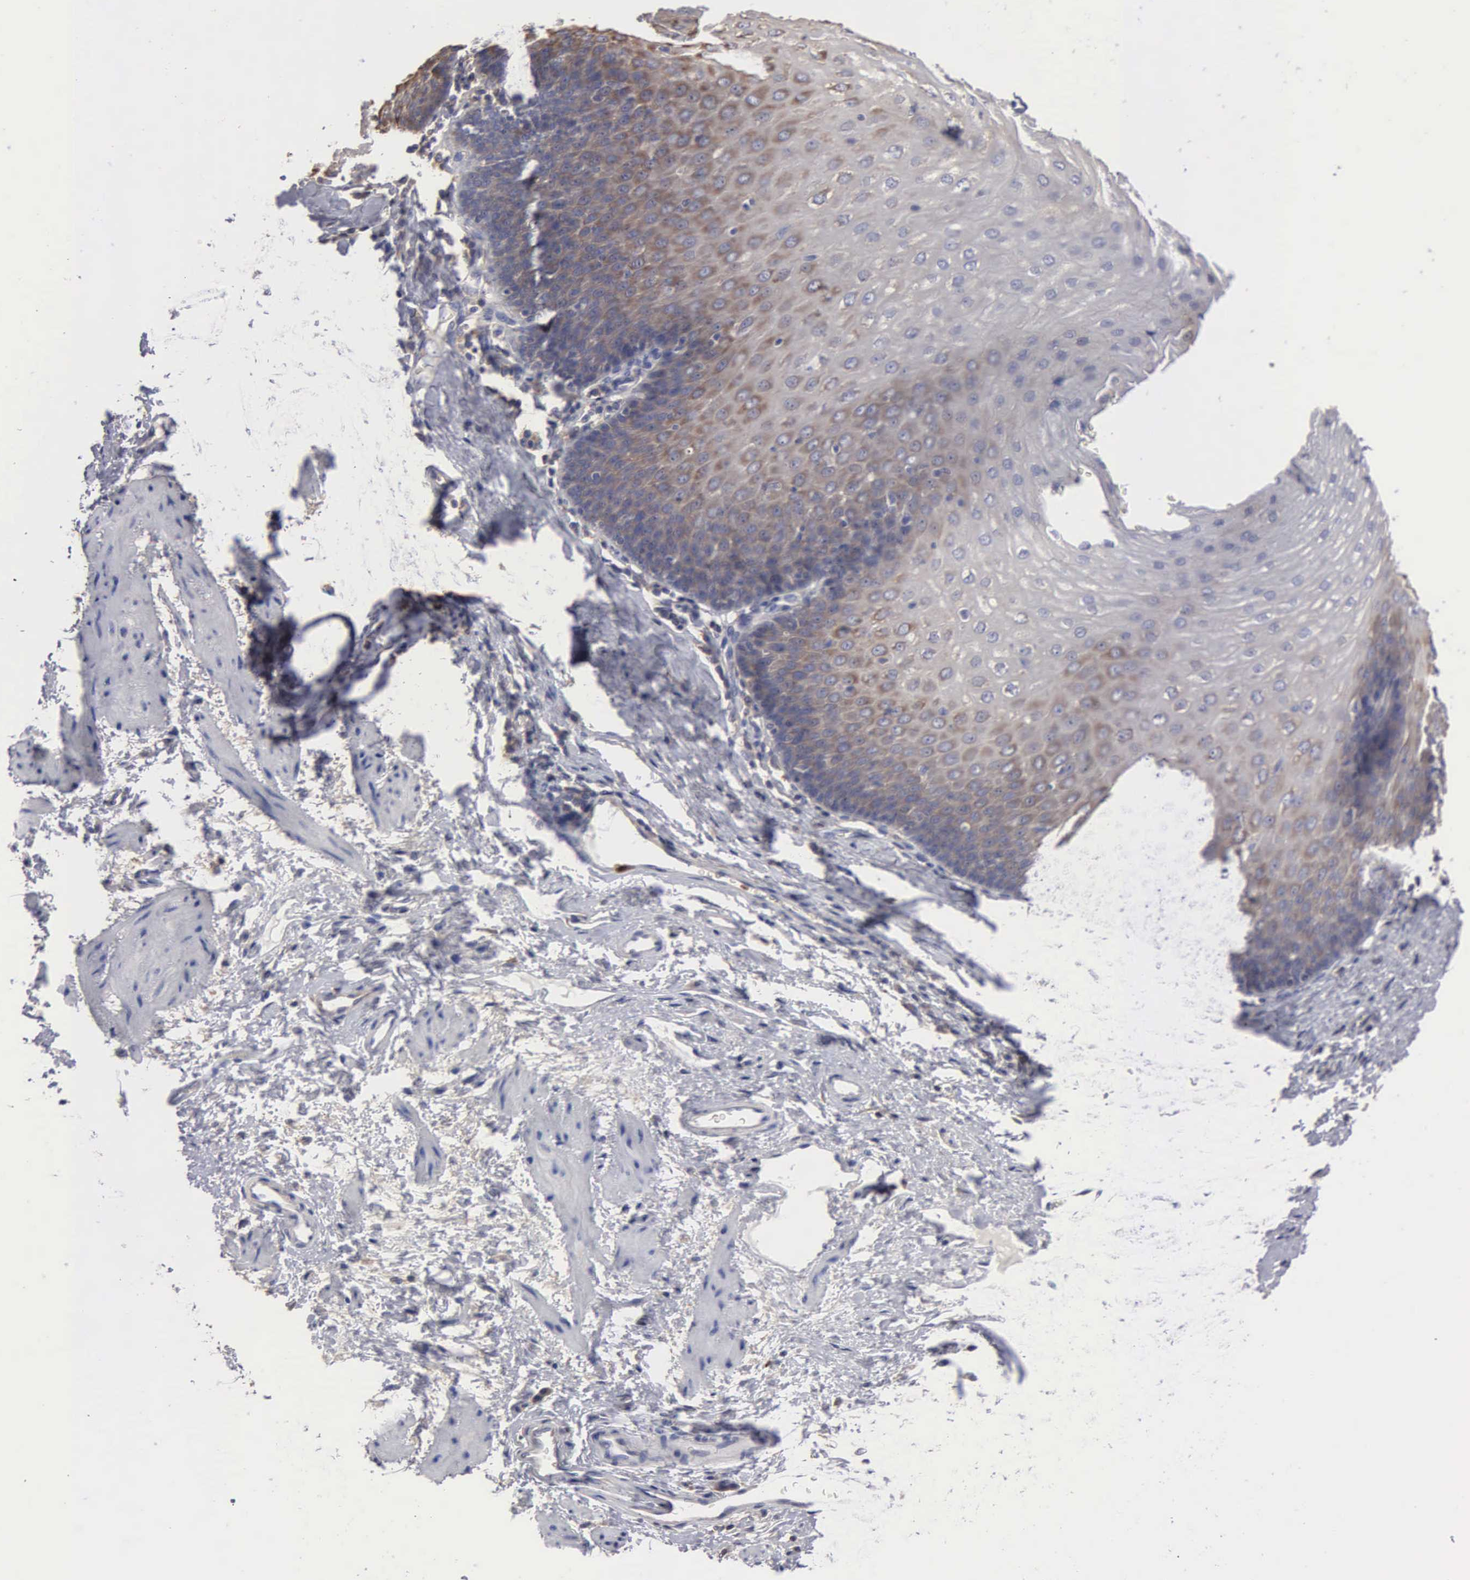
{"staining": {"intensity": "weak", "quantity": "<25%", "location": "cytoplasmic/membranous"}, "tissue": "esophagus", "cell_type": "Squamous epithelial cells", "image_type": "normal", "snomed": [{"axis": "morphology", "description": "Normal tissue, NOS"}, {"axis": "topography", "description": "Esophagus"}], "caption": "An immunohistochemistry (IHC) histopathology image of unremarkable esophagus is shown. There is no staining in squamous epithelial cells of esophagus. (DAB (3,3'-diaminobenzidine) immunohistochemistry, high magnification).", "gene": "G6PD", "patient": {"sex": "female", "age": 61}}